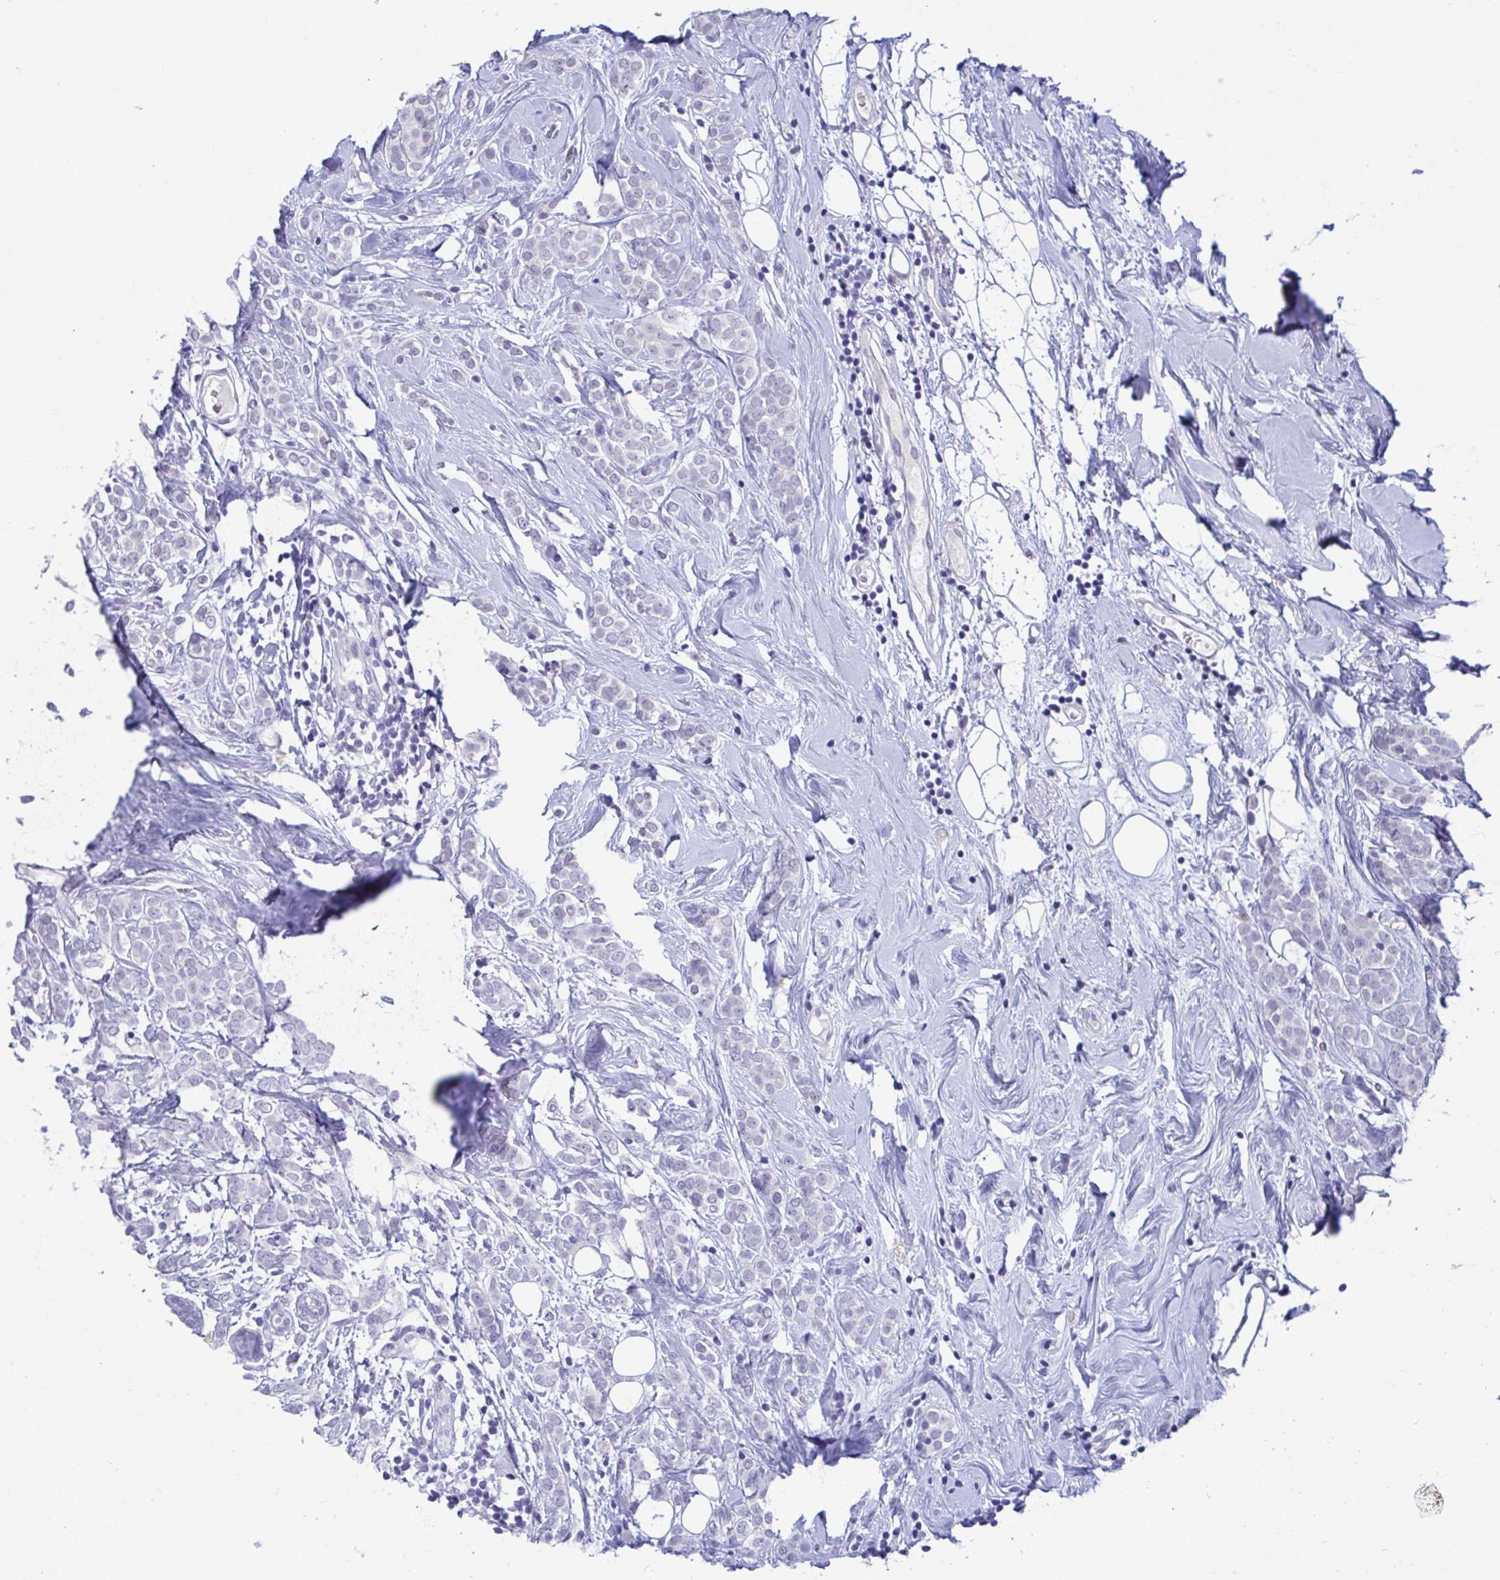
{"staining": {"intensity": "negative", "quantity": "none", "location": "none"}, "tissue": "breast cancer", "cell_type": "Tumor cells", "image_type": "cancer", "snomed": [{"axis": "morphology", "description": "Lobular carcinoma"}, {"axis": "topography", "description": "Breast"}], "caption": "Tumor cells show no significant protein expression in breast lobular carcinoma.", "gene": "PERM1", "patient": {"sex": "female", "age": 49}}